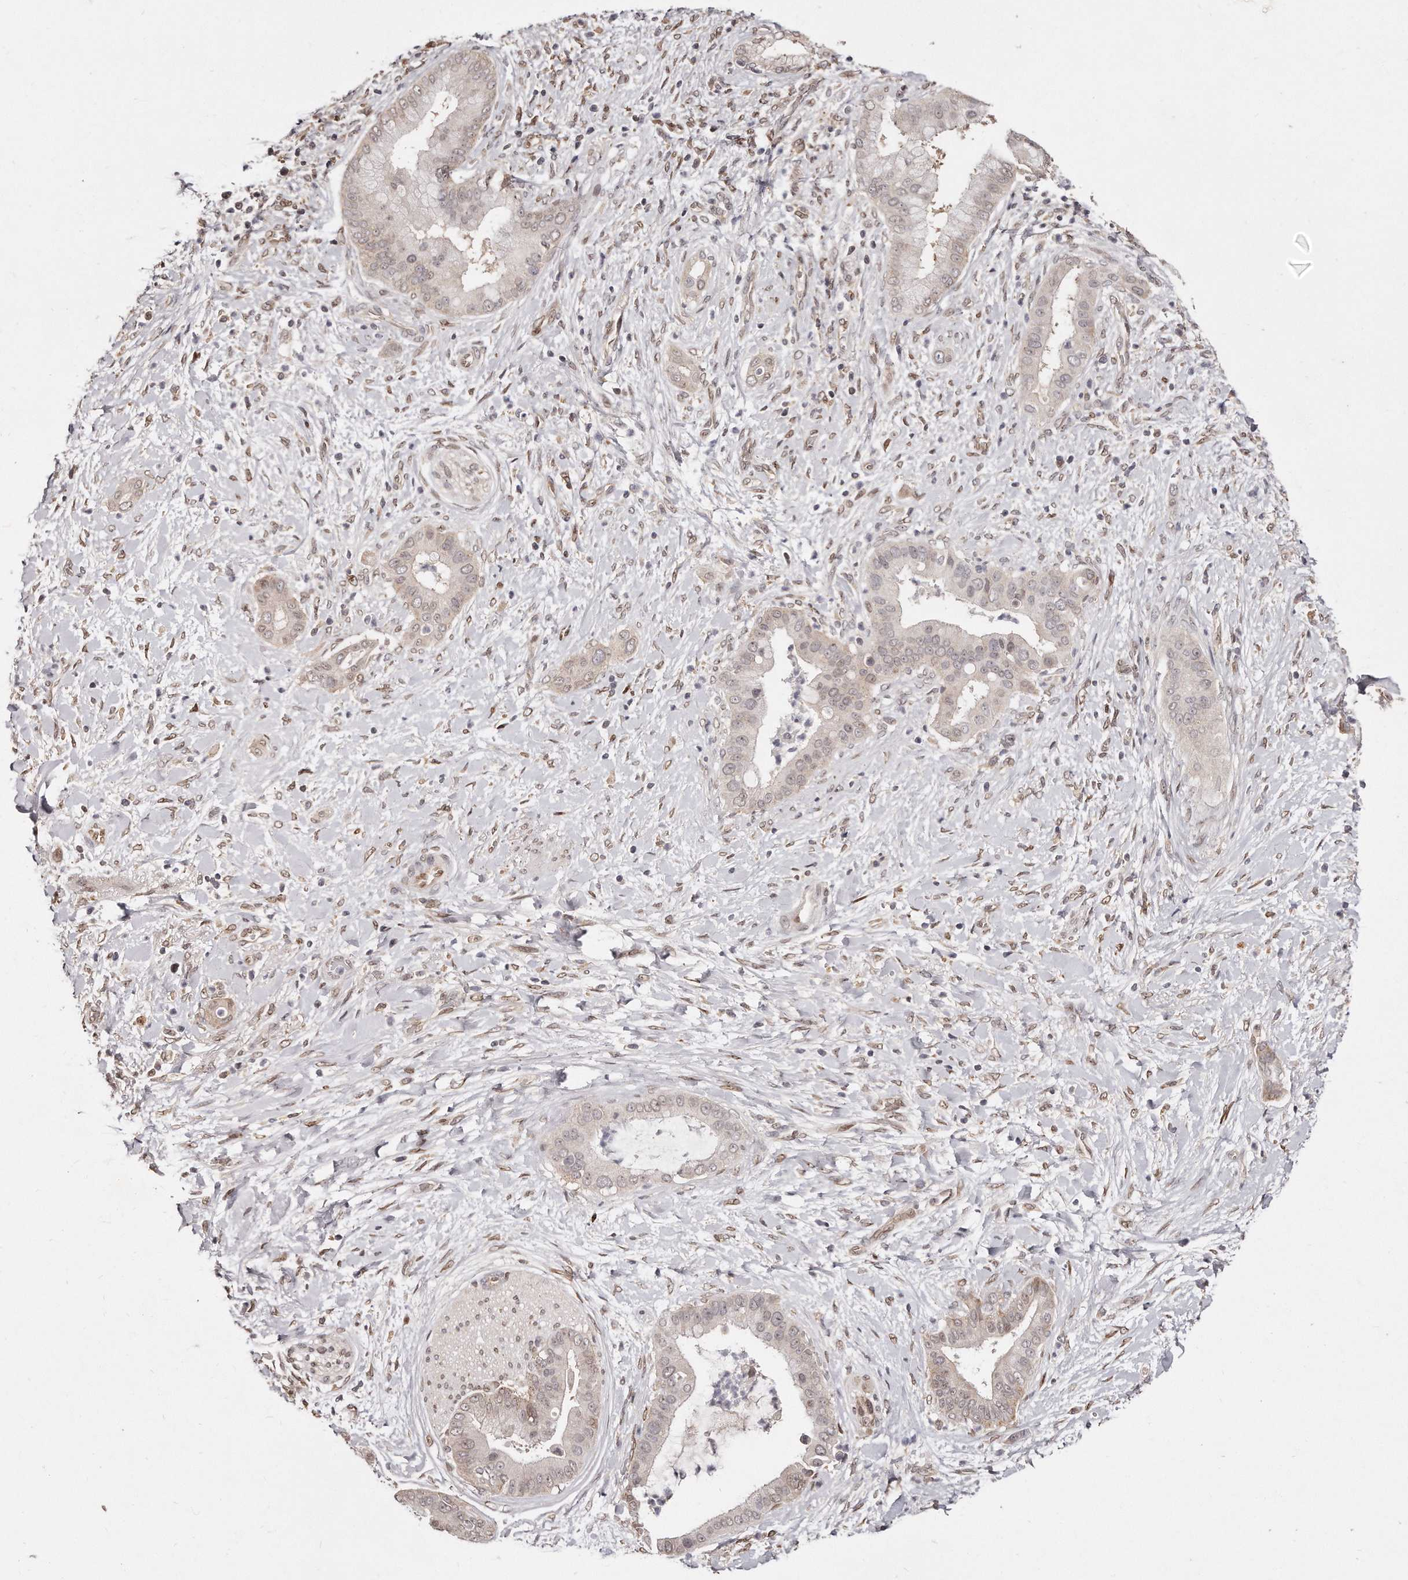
{"staining": {"intensity": "weak", "quantity": ">75%", "location": "cytoplasmic/membranous,nuclear"}, "tissue": "liver cancer", "cell_type": "Tumor cells", "image_type": "cancer", "snomed": [{"axis": "morphology", "description": "Cholangiocarcinoma"}, {"axis": "topography", "description": "Liver"}], "caption": "DAB (3,3'-diaminobenzidine) immunohistochemical staining of human cholangiocarcinoma (liver) displays weak cytoplasmic/membranous and nuclear protein expression in approximately >75% of tumor cells.", "gene": "HASPIN", "patient": {"sex": "female", "age": 54}}